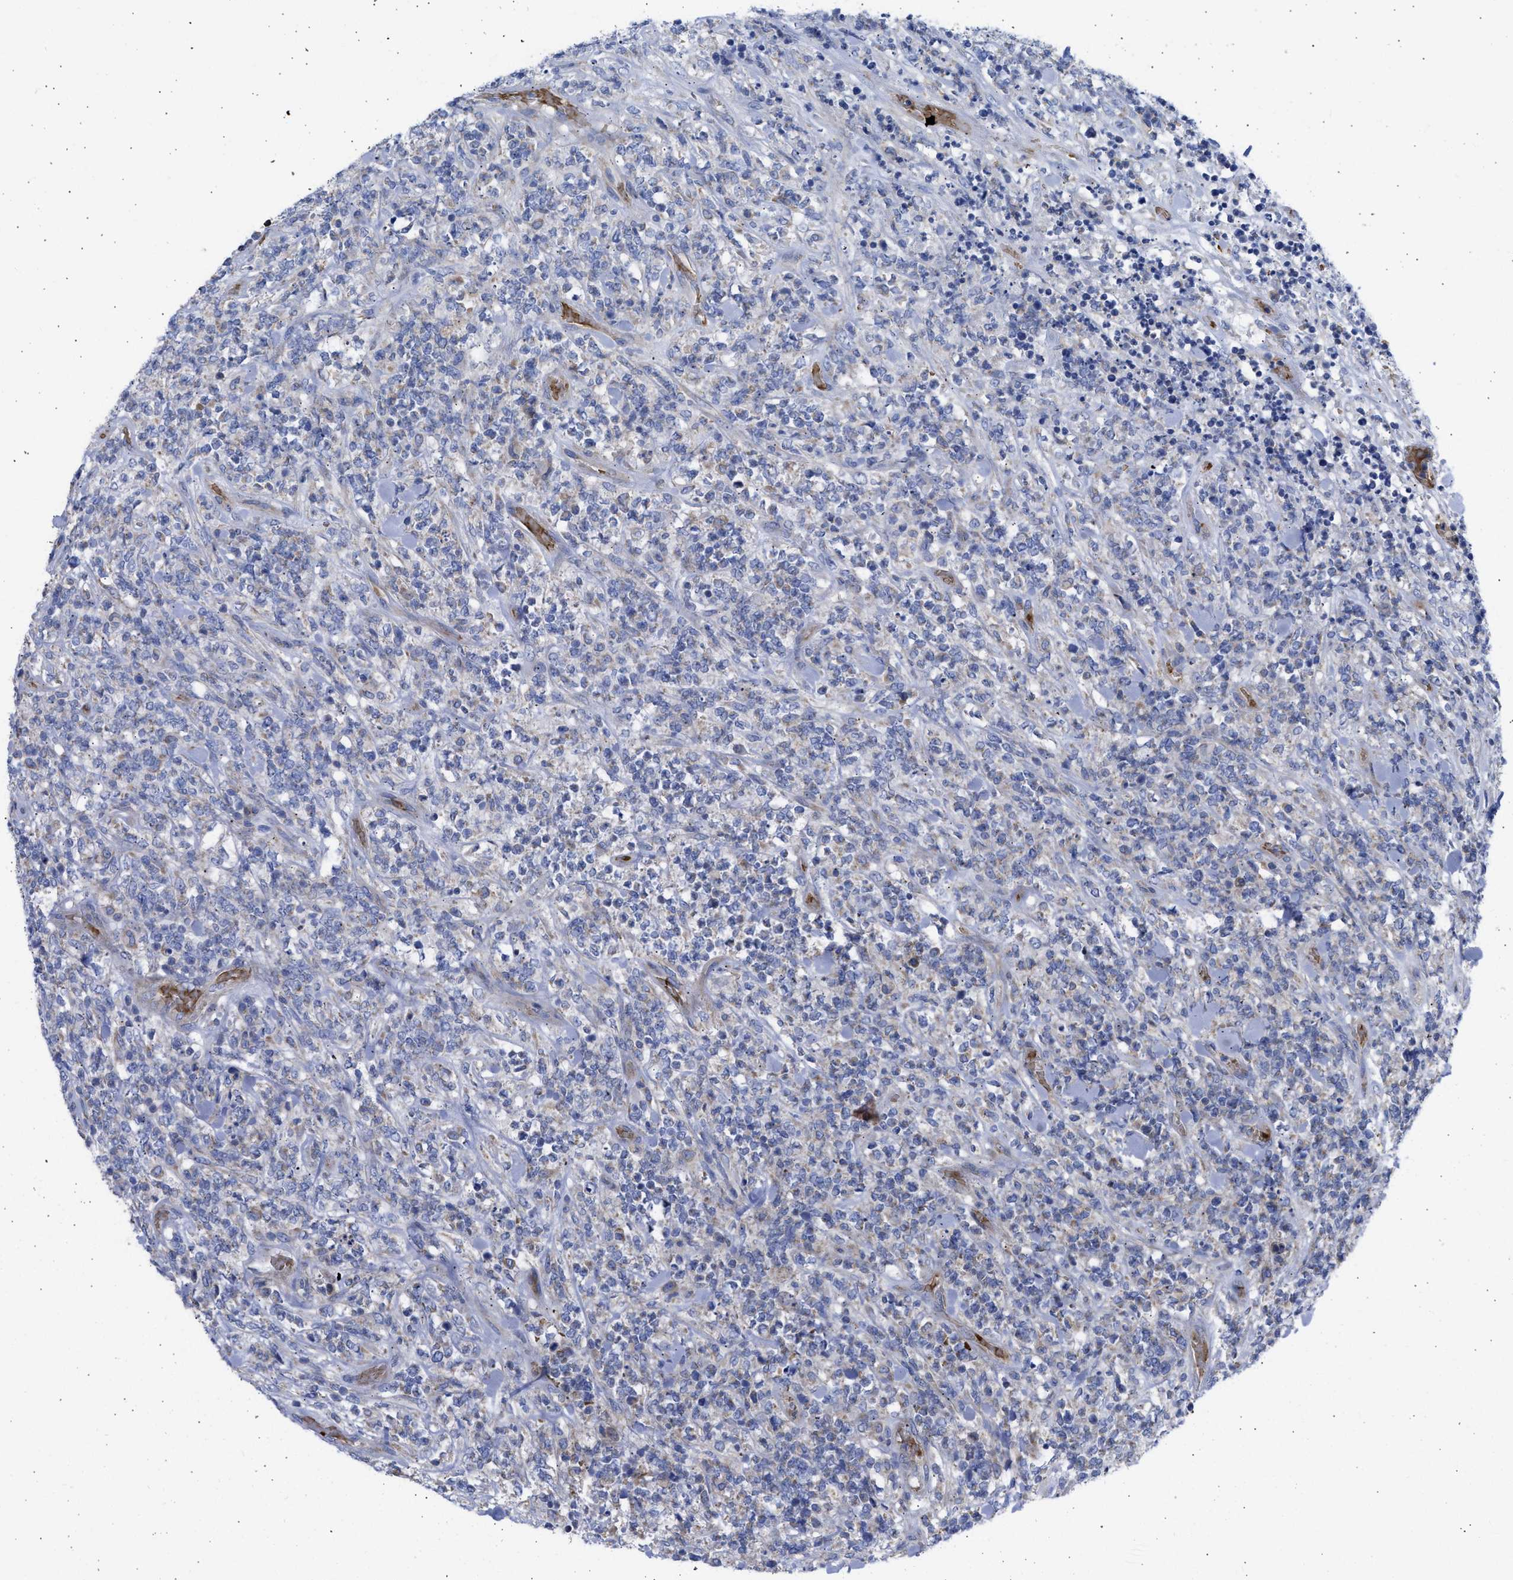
{"staining": {"intensity": "moderate", "quantity": "<25%", "location": "cytoplasmic/membranous"}, "tissue": "lymphoma", "cell_type": "Tumor cells", "image_type": "cancer", "snomed": [{"axis": "morphology", "description": "Malignant lymphoma, non-Hodgkin's type, High grade"}, {"axis": "topography", "description": "Soft tissue"}], "caption": "DAB (3,3'-diaminobenzidine) immunohistochemical staining of lymphoma demonstrates moderate cytoplasmic/membranous protein expression in approximately <25% of tumor cells.", "gene": "BTG3", "patient": {"sex": "male", "age": 18}}